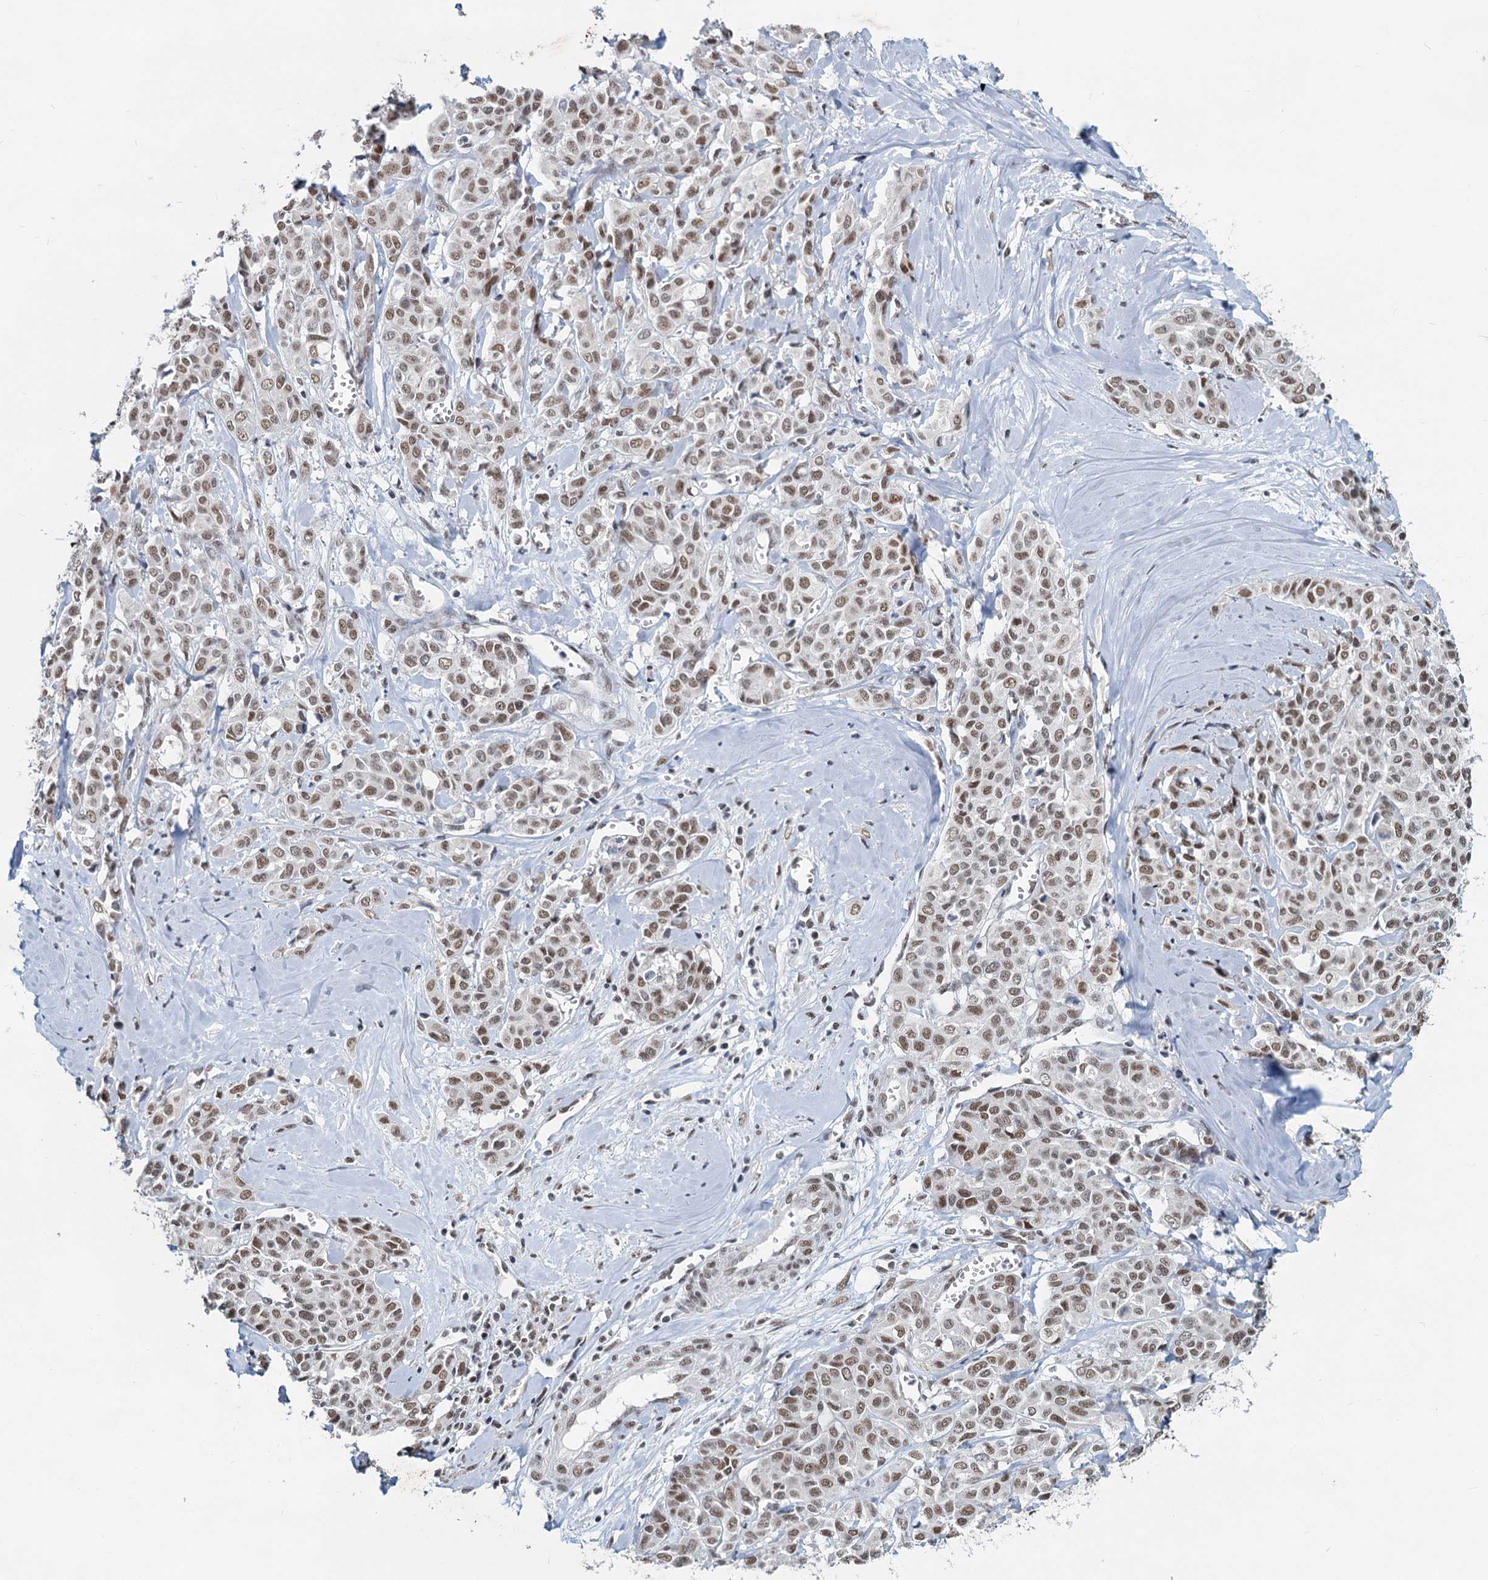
{"staining": {"intensity": "moderate", "quantity": ">75%", "location": "nuclear"}, "tissue": "liver cancer", "cell_type": "Tumor cells", "image_type": "cancer", "snomed": [{"axis": "morphology", "description": "Cholangiocarcinoma"}, {"axis": "topography", "description": "Liver"}], "caption": "Immunohistochemical staining of human cholangiocarcinoma (liver) demonstrates moderate nuclear protein expression in about >75% of tumor cells.", "gene": "METTL14", "patient": {"sex": "female", "age": 77}}